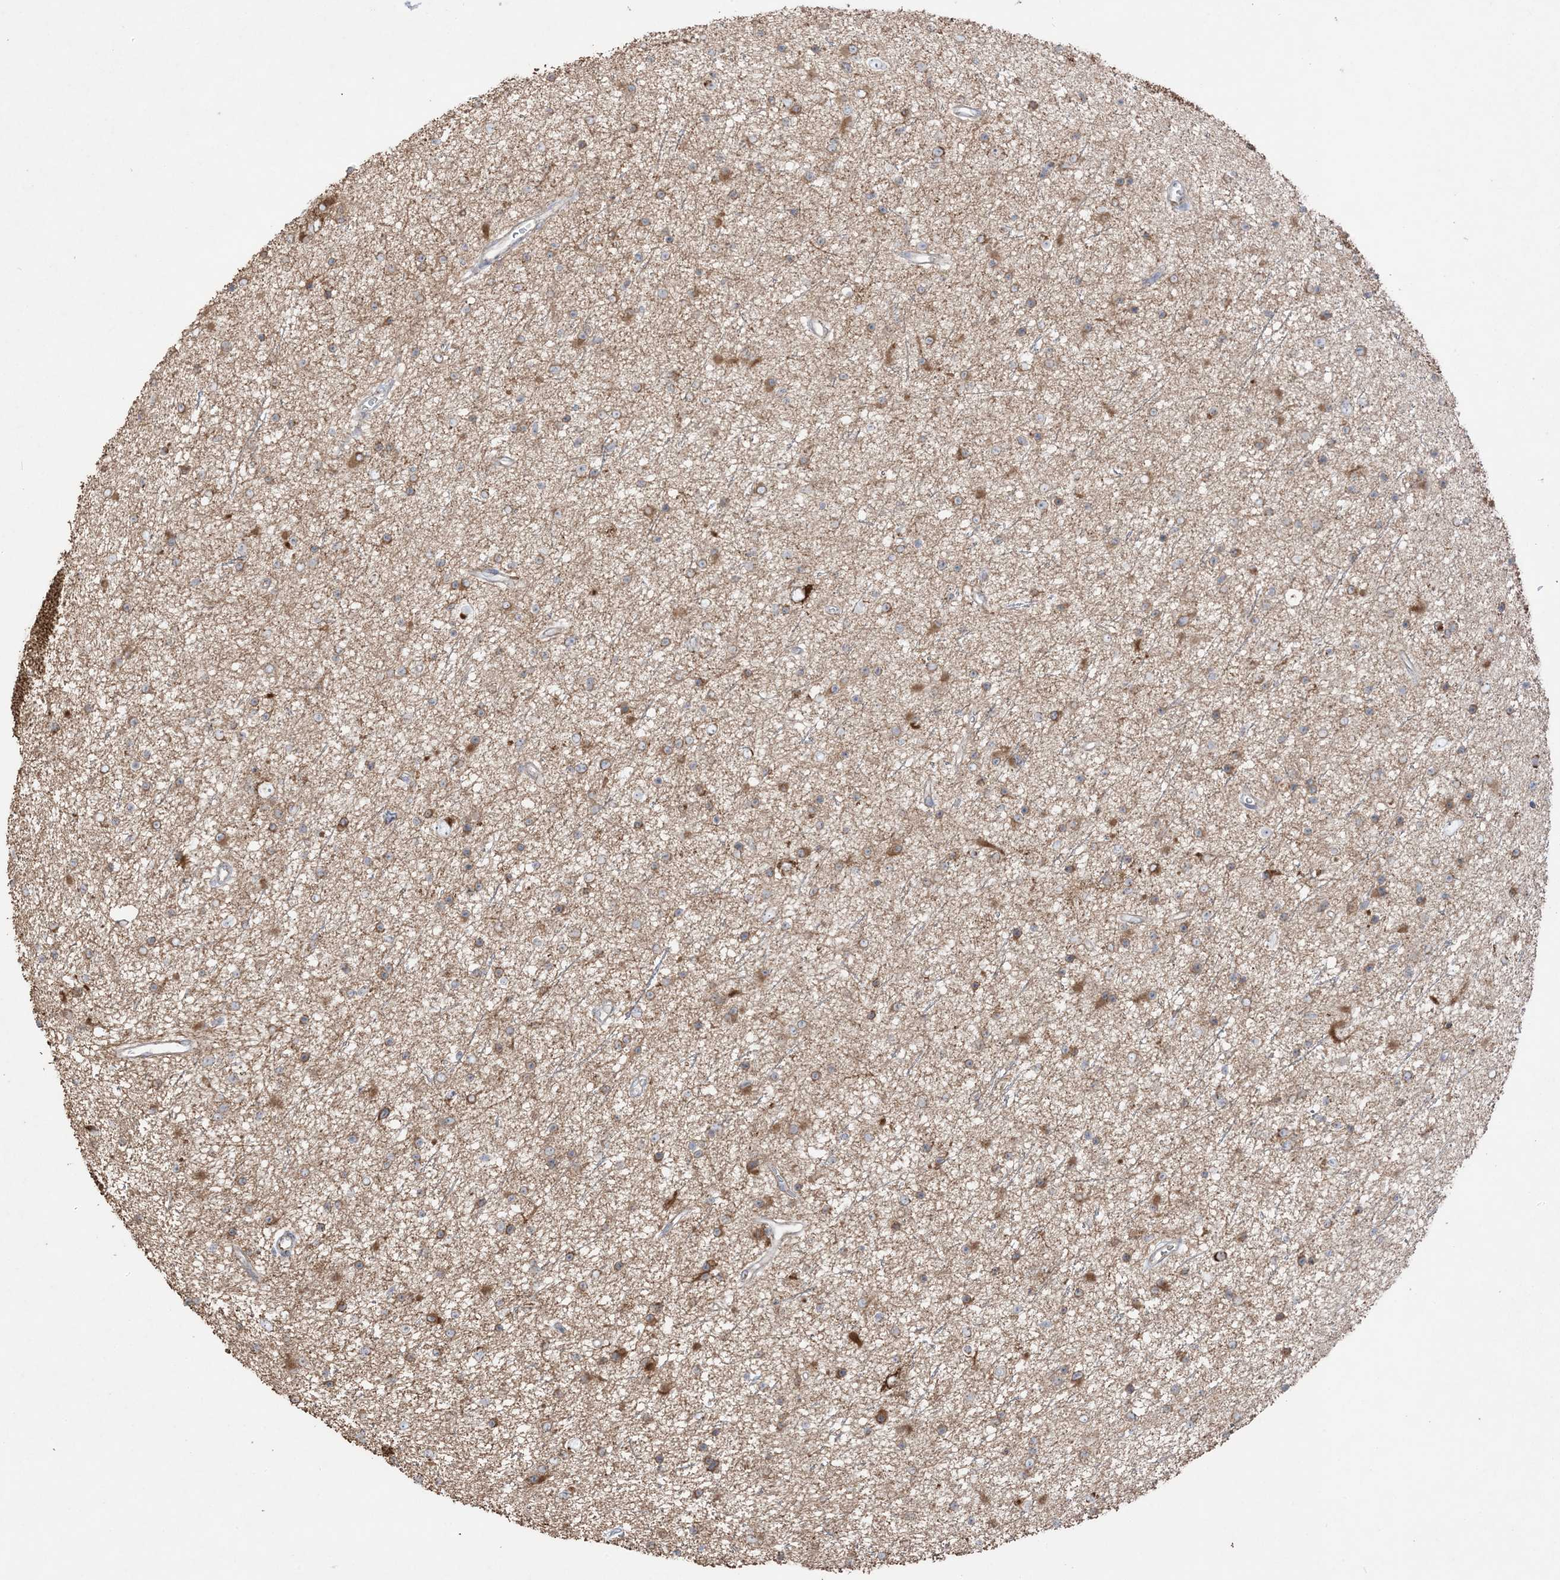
{"staining": {"intensity": "moderate", "quantity": "25%-75%", "location": "cytoplasmic/membranous"}, "tissue": "glioma", "cell_type": "Tumor cells", "image_type": "cancer", "snomed": [{"axis": "morphology", "description": "Glioma, malignant, Low grade"}, {"axis": "topography", "description": "Cerebral cortex"}], "caption": "Immunohistochemistry (IHC) photomicrograph of glioma stained for a protein (brown), which displays medium levels of moderate cytoplasmic/membranous staining in about 25%-75% of tumor cells.", "gene": "SLC25A12", "patient": {"sex": "female", "age": 39}}